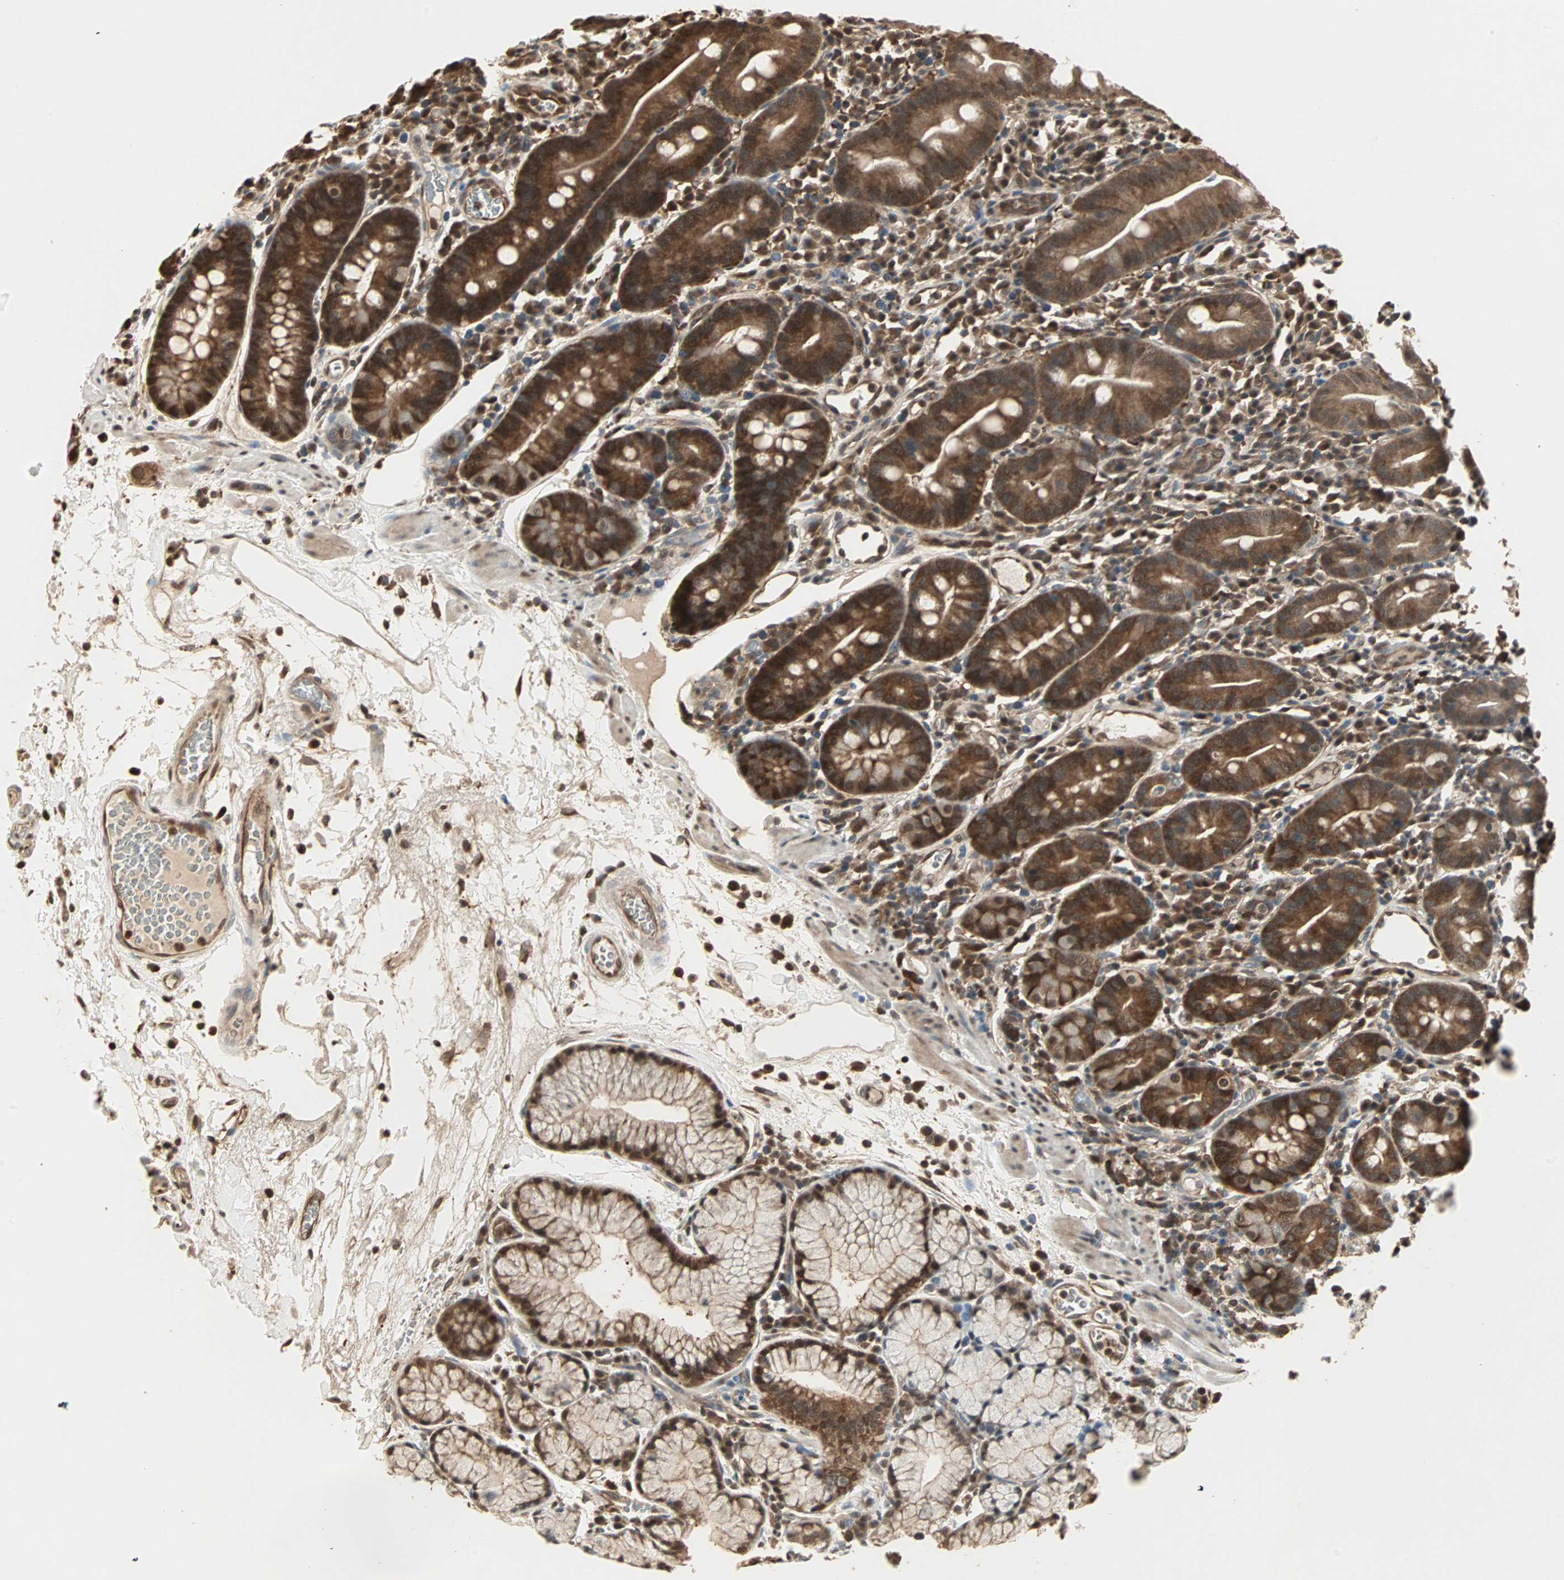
{"staining": {"intensity": "strong", "quantity": ">75%", "location": "cytoplasmic/membranous"}, "tissue": "duodenum", "cell_type": "Glandular cells", "image_type": "normal", "snomed": [{"axis": "morphology", "description": "Normal tissue, NOS"}, {"axis": "topography", "description": "Duodenum"}], "caption": "This is a photomicrograph of immunohistochemistry (IHC) staining of normal duodenum, which shows strong positivity in the cytoplasmic/membranous of glandular cells.", "gene": "DRG2", "patient": {"sex": "male", "age": 50}}